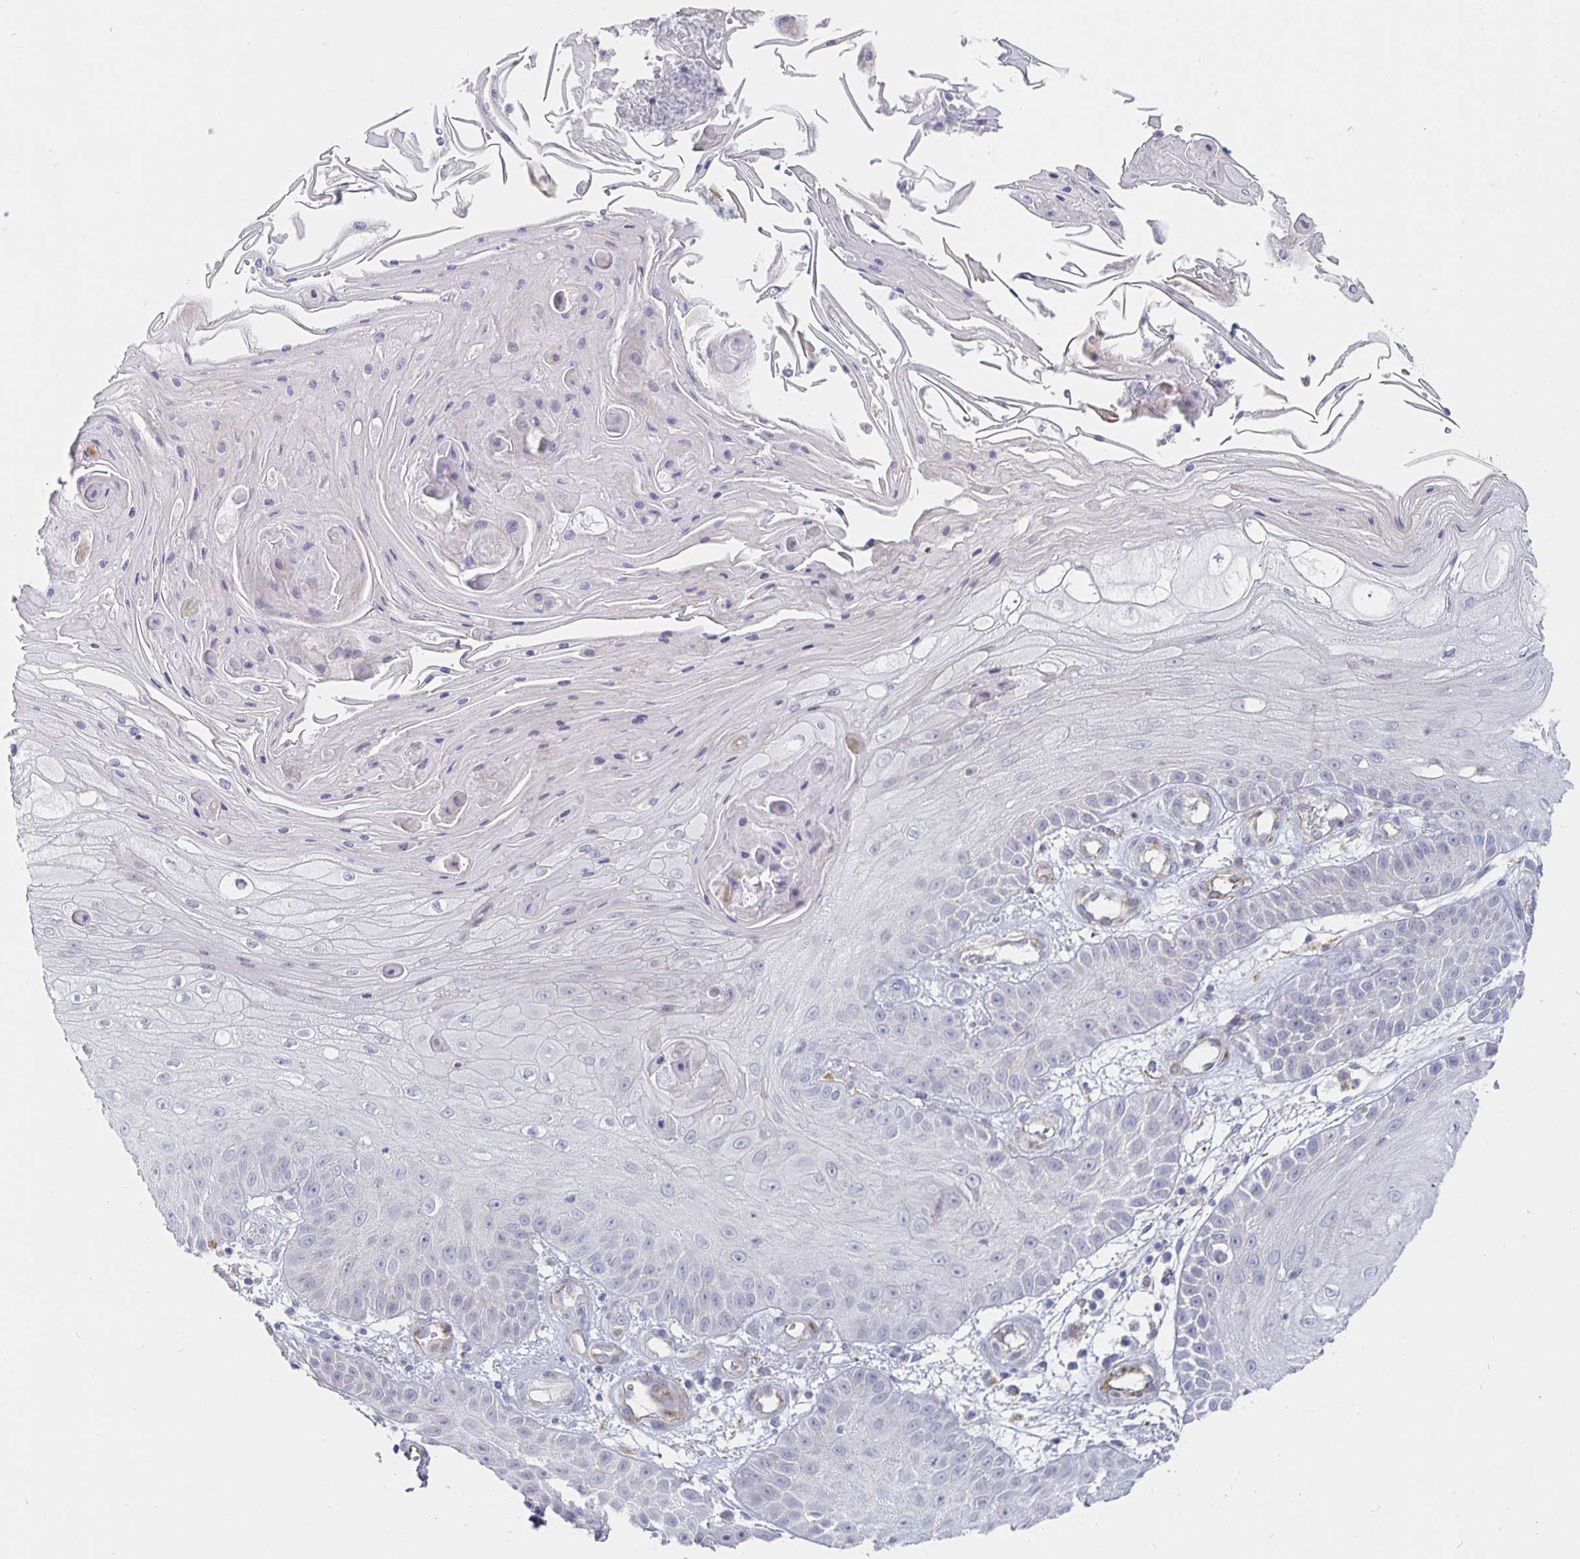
{"staining": {"intensity": "negative", "quantity": "none", "location": "none"}, "tissue": "skin cancer", "cell_type": "Tumor cells", "image_type": "cancer", "snomed": [{"axis": "morphology", "description": "Squamous cell carcinoma, NOS"}, {"axis": "topography", "description": "Skin"}], "caption": "A histopathology image of human skin squamous cell carcinoma is negative for staining in tumor cells. (Stains: DAB (3,3'-diaminobenzidine) immunohistochemistry (IHC) with hematoxylin counter stain, Microscopy: brightfield microscopy at high magnification).", "gene": "S100G", "patient": {"sex": "male", "age": 70}}